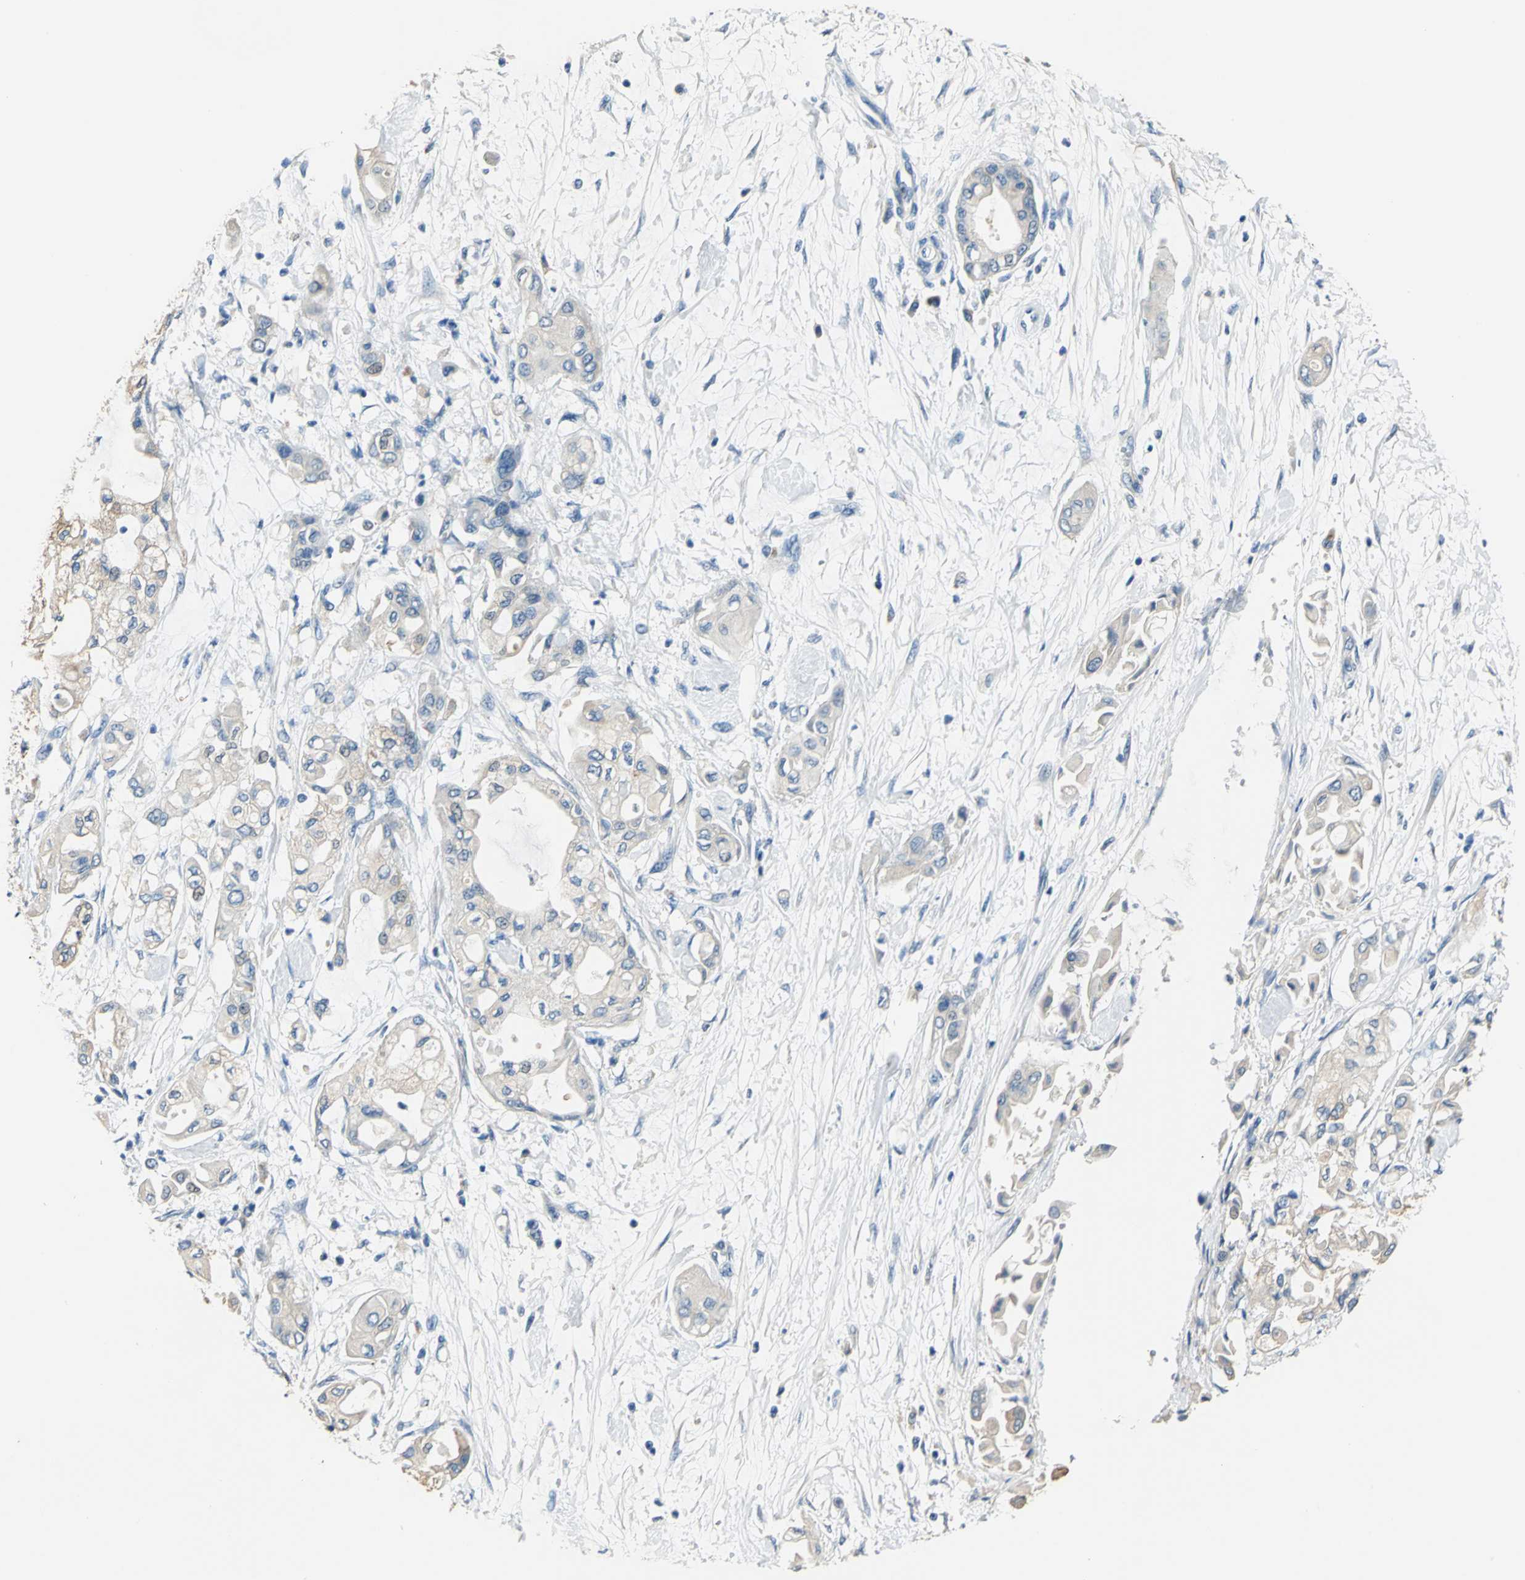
{"staining": {"intensity": "weak", "quantity": ">75%", "location": "cytoplasmic/membranous"}, "tissue": "pancreatic cancer", "cell_type": "Tumor cells", "image_type": "cancer", "snomed": [{"axis": "morphology", "description": "Adenocarcinoma, NOS"}, {"axis": "morphology", "description": "Adenocarcinoma, metastatic, NOS"}, {"axis": "topography", "description": "Lymph node"}, {"axis": "topography", "description": "Pancreas"}, {"axis": "topography", "description": "Duodenum"}], "caption": "DAB immunohistochemical staining of pancreatic cancer (metastatic adenocarcinoma) exhibits weak cytoplasmic/membranous protein staining in approximately >75% of tumor cells.", "gene": "RASD2", "patient": {"sex": "female", "age": 64}}